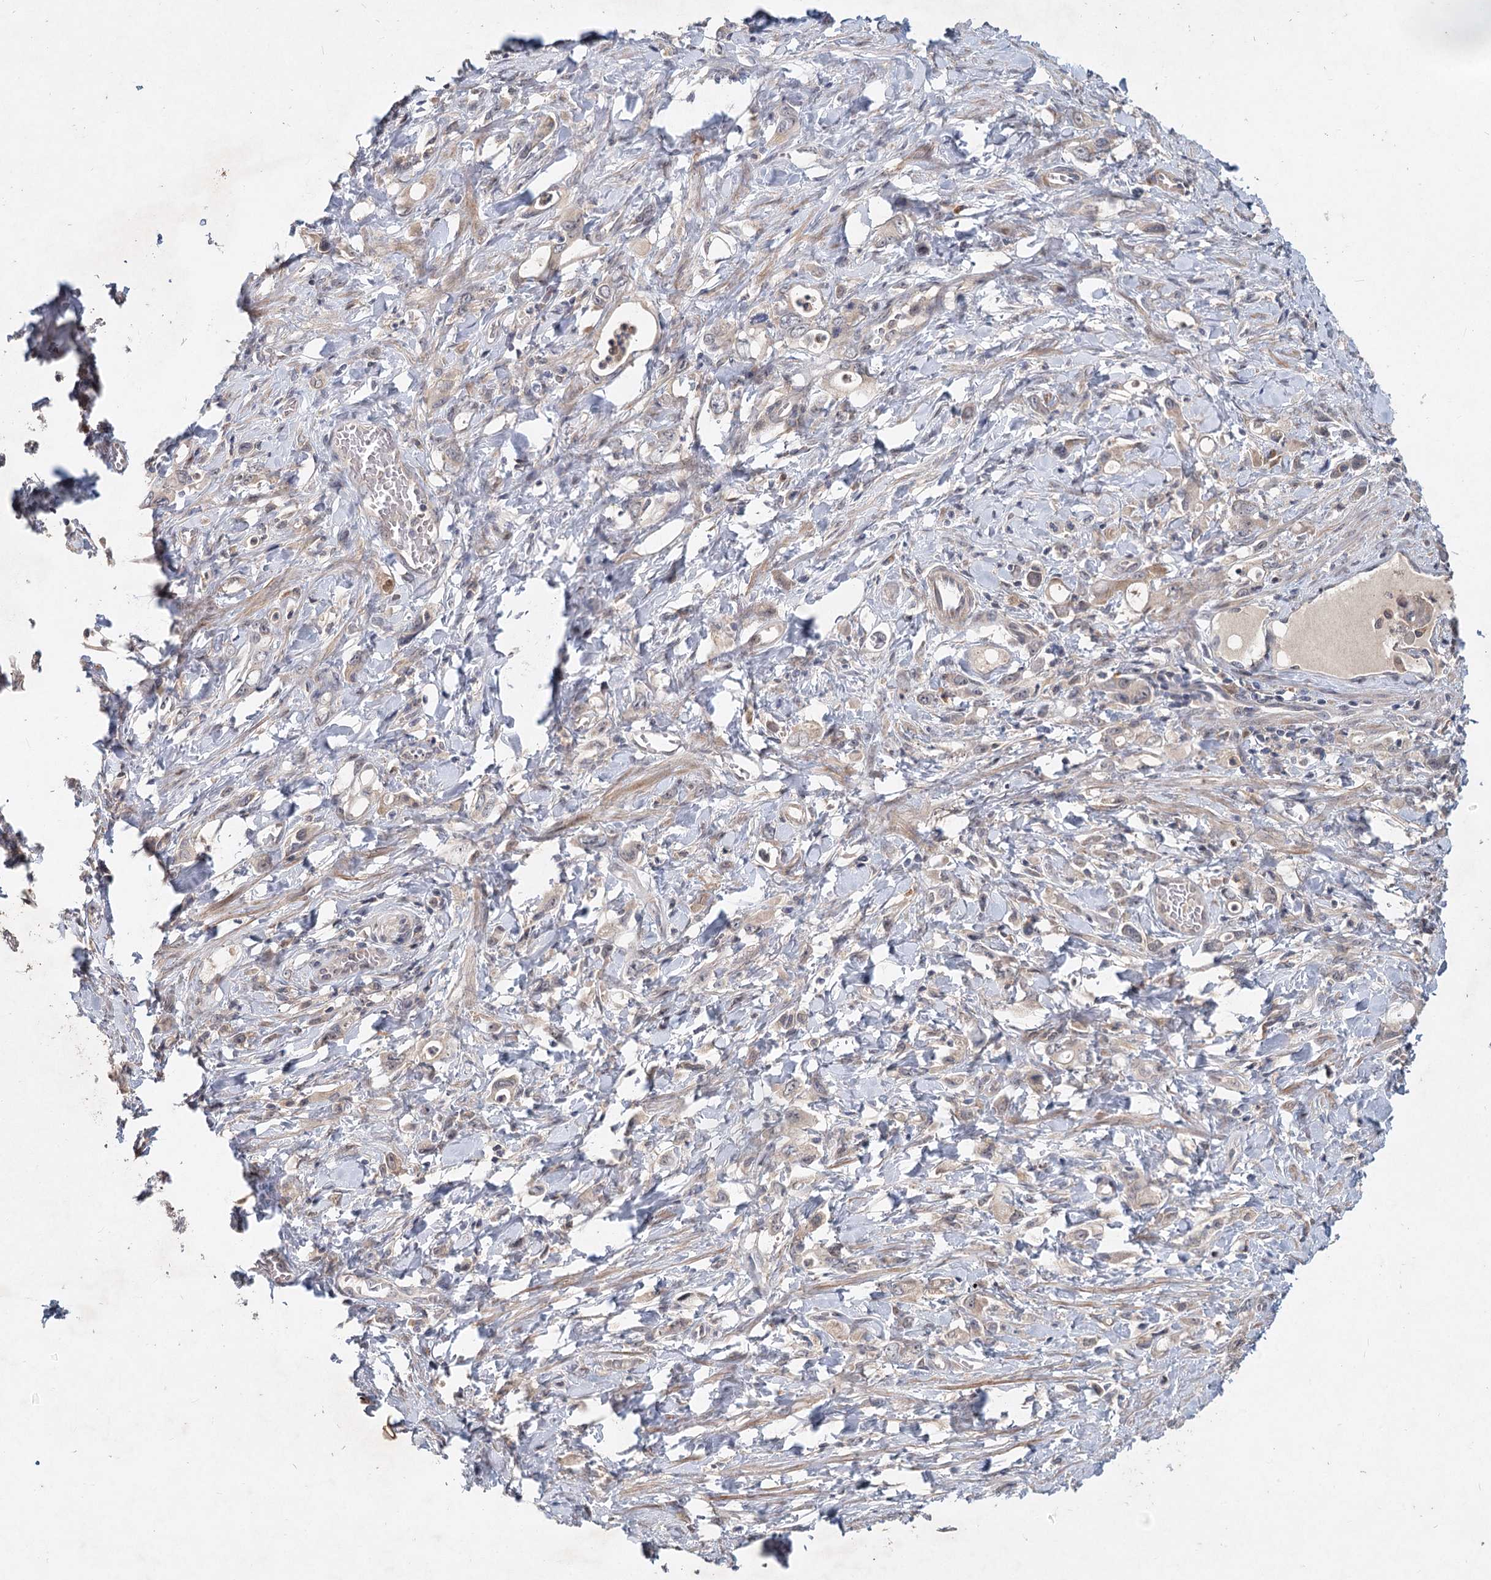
{"staining": {"intensity": "weak", "quantity": "<25%", "location": "nuclear"}, "tissue": "stomach cancer", "cell_type": "Tumor cells", "image_type": "cancer", "snomed": [{"axis": "morphology", "description": "Adenocarcinoma, NOS"}, {"axis": "topography", "description": "Stomach, lower"}], "caption": "Immunohistochemistry (IHC) micrograph of stomach cancer (adenocarcinoma) stained for a protein (brown), which reveals no staining in tumor cells.", "gene": "AP3B1", "patient": {"sex": "female", "age": 43}}